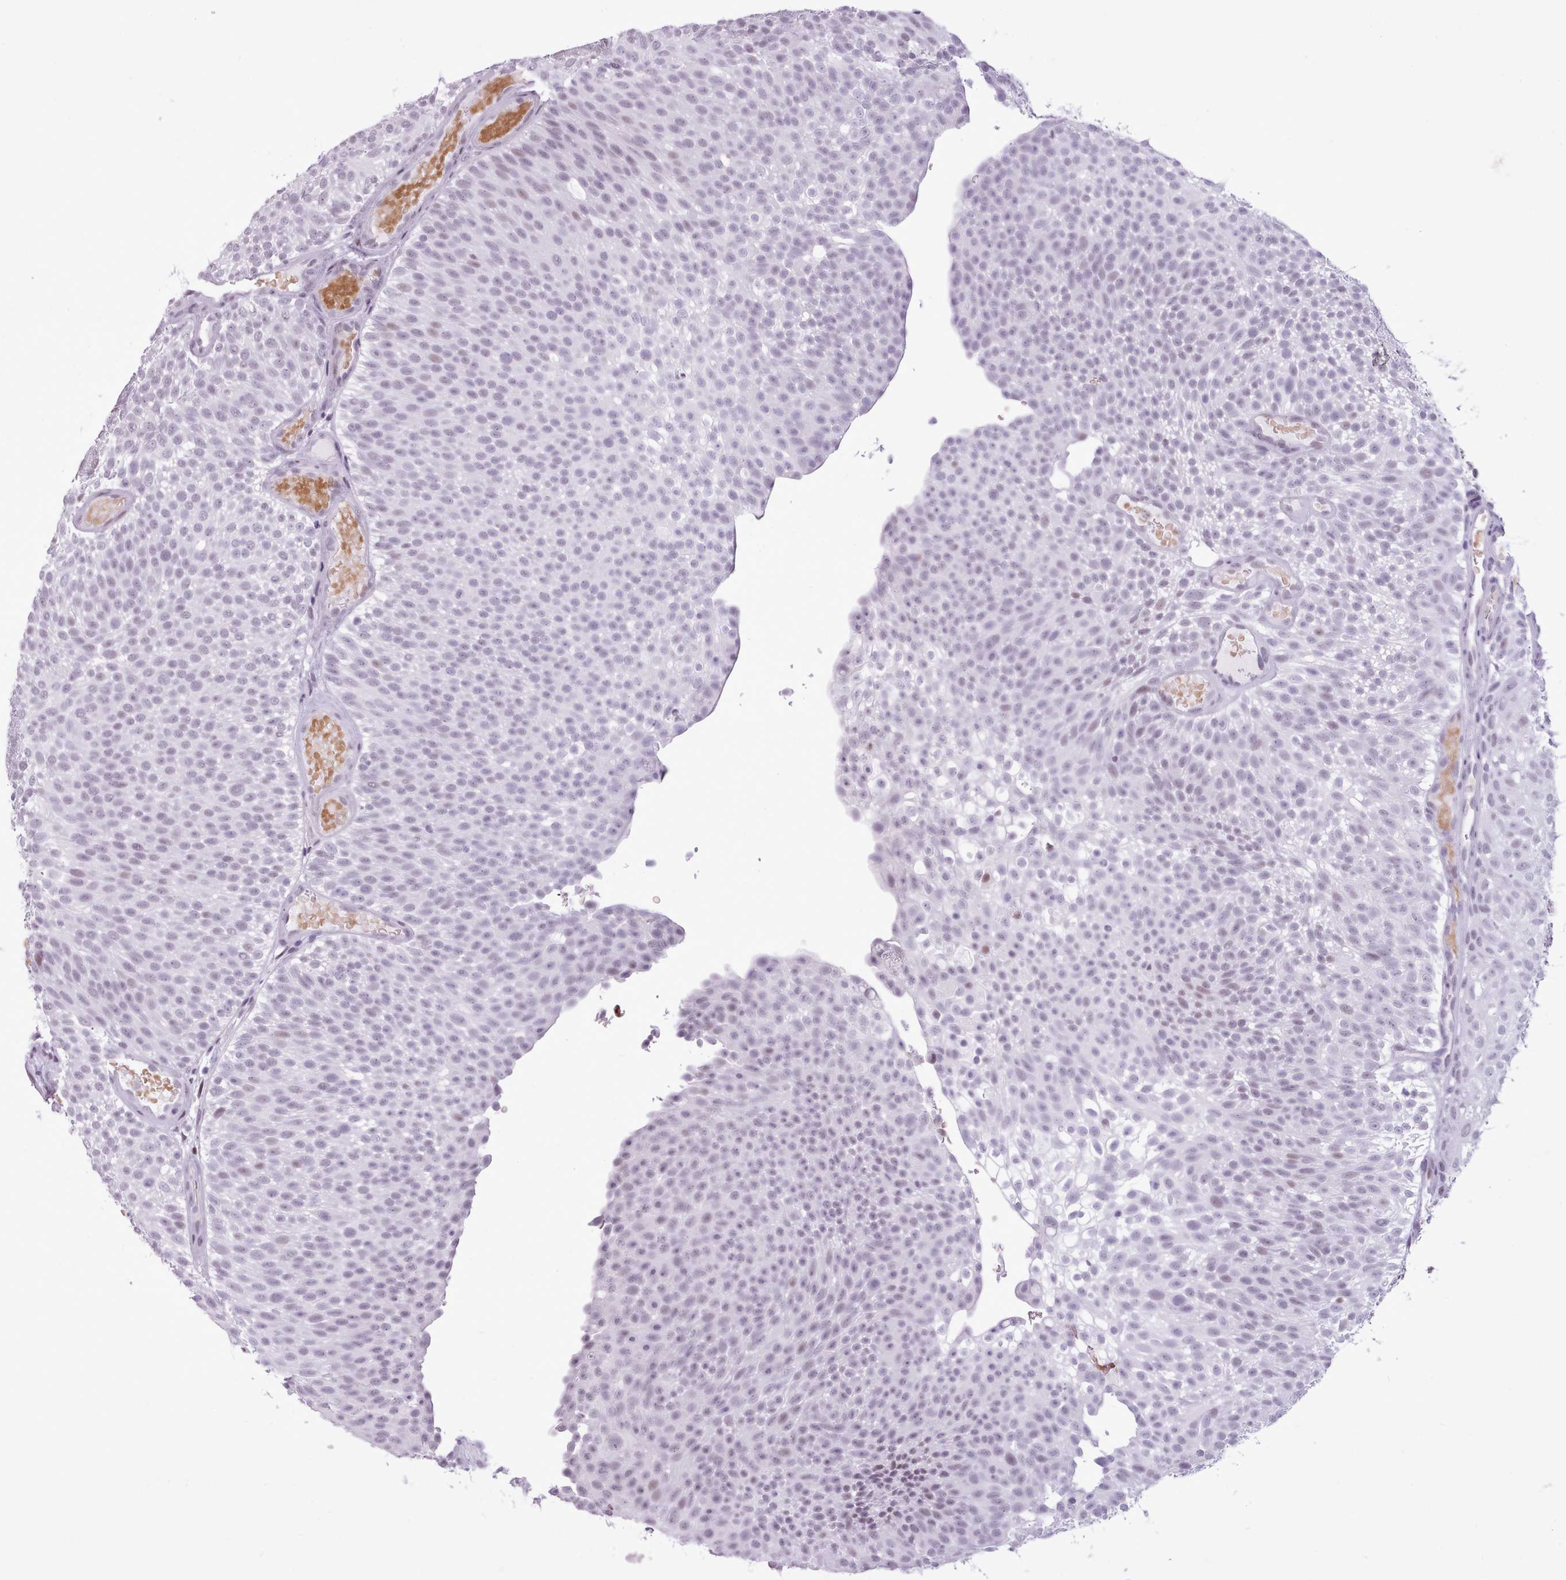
{"staining": {"intensity": "weak", "quantity": "<25%", "location": "nuclear"}, "tissue": "urothelial cancer", "cell_type": "Tumor cells", "image_type": "cancer", "snomed": [{"axis": "morphology", "description": "Urothelial carcinoma, Low grade"}, {"axis": "topography", "description": "Urinary bladder"}], "caption": "Tumor cells show no significant protein positivity in low-grade urothelial carcinoma.", "gene": "SRSF4", "patient": {"sex": "male", "age": 78}}